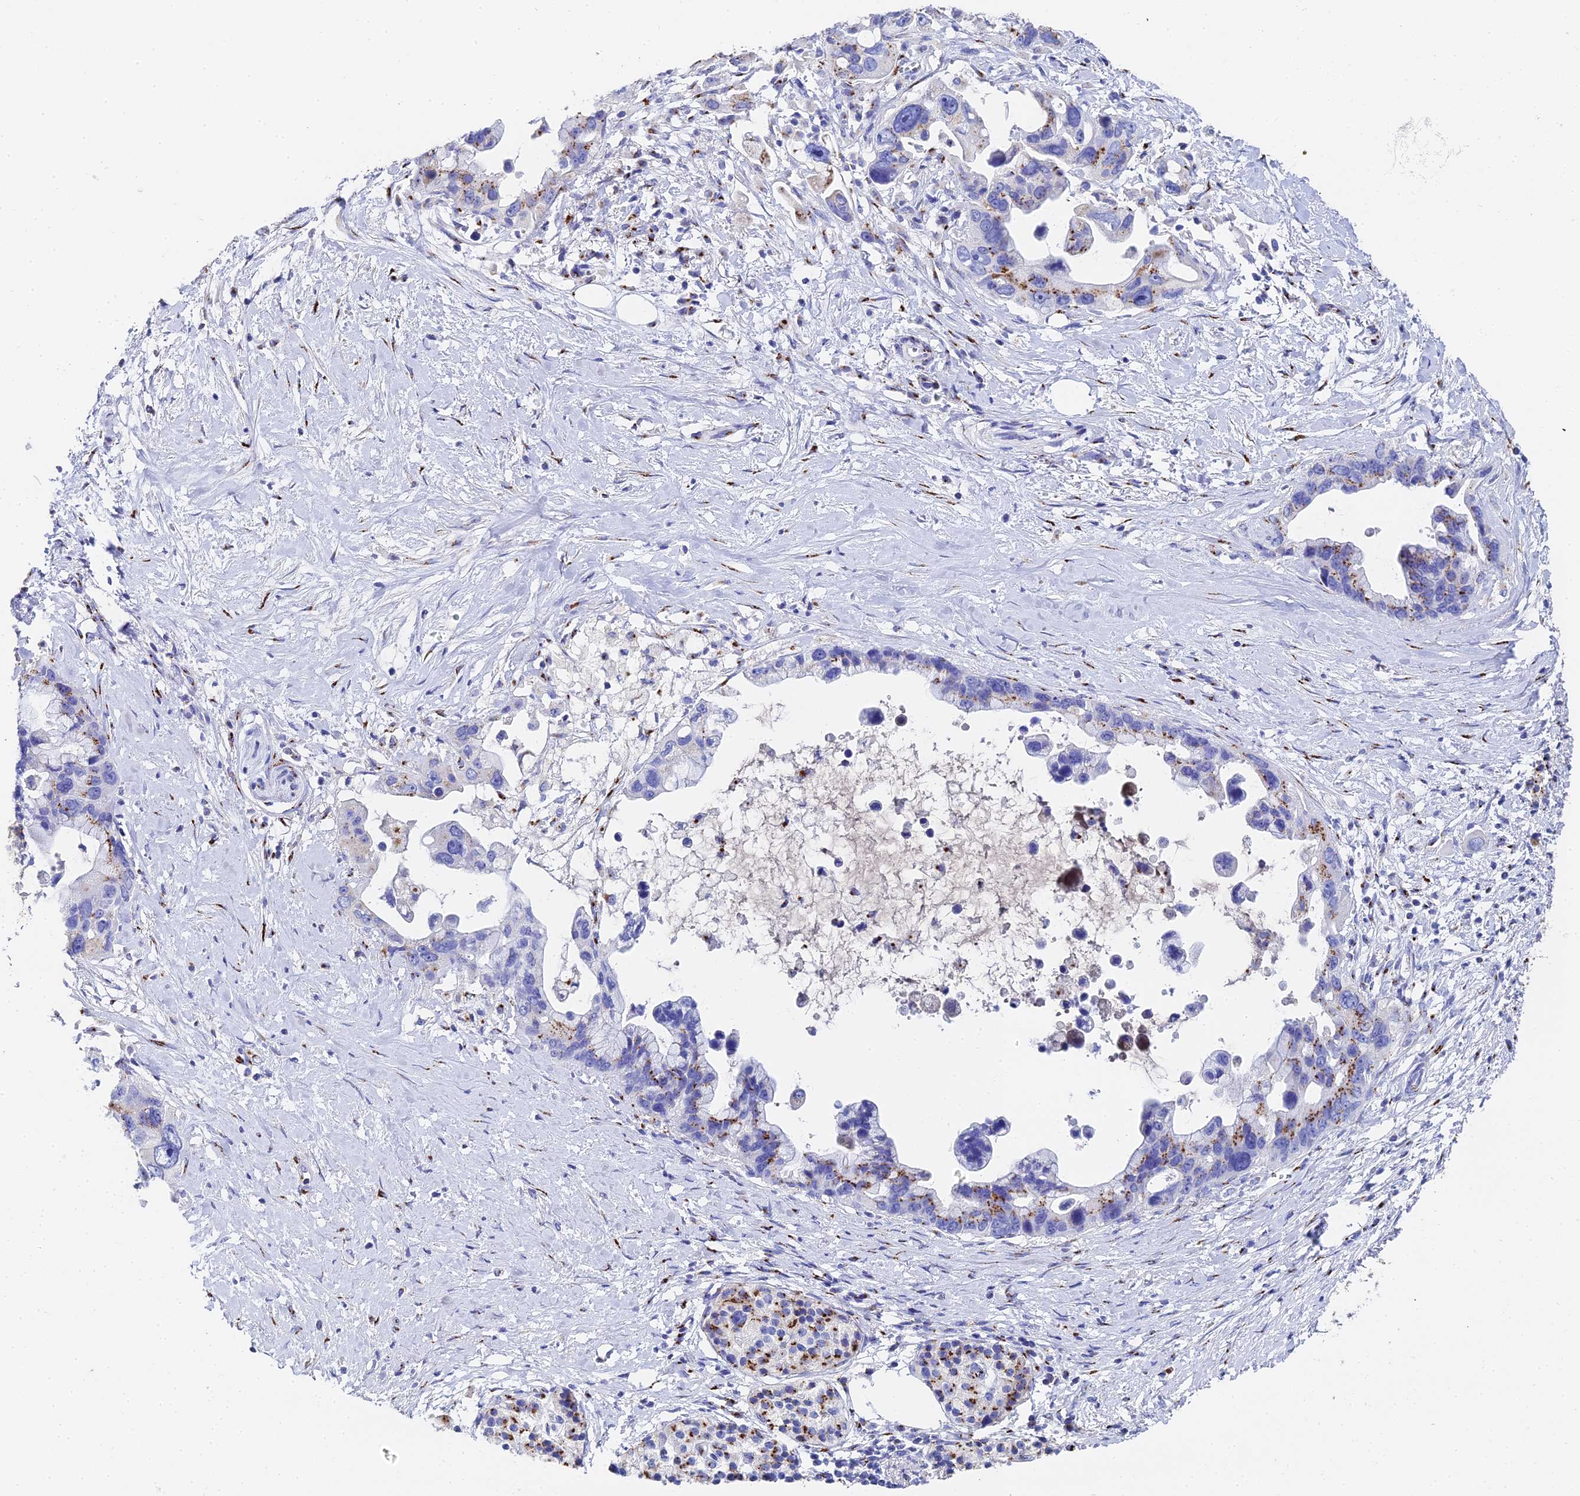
{"staining": {"intensity": "moderate", "quantity": "25%-75%", "location": "cytoplasmic/membranous"}, "tissue": "pancreatic cancer", "cell_type": "Tumor cells", "image_type": "cancer", "snomed": [{"axis": "morphology", "description": "Adenocarcinoma, NOS"}, {"axis": "topography", "description": "Pancreas"}], "caption": "Tumor cells exhibit medium levels of moderate cytoplasmic/membranous positivity in about 25%-75% of cells in pancreatic cancer.", "gene": "ENSG00000268674", "patient": {"sex": "female", "age": 83}}